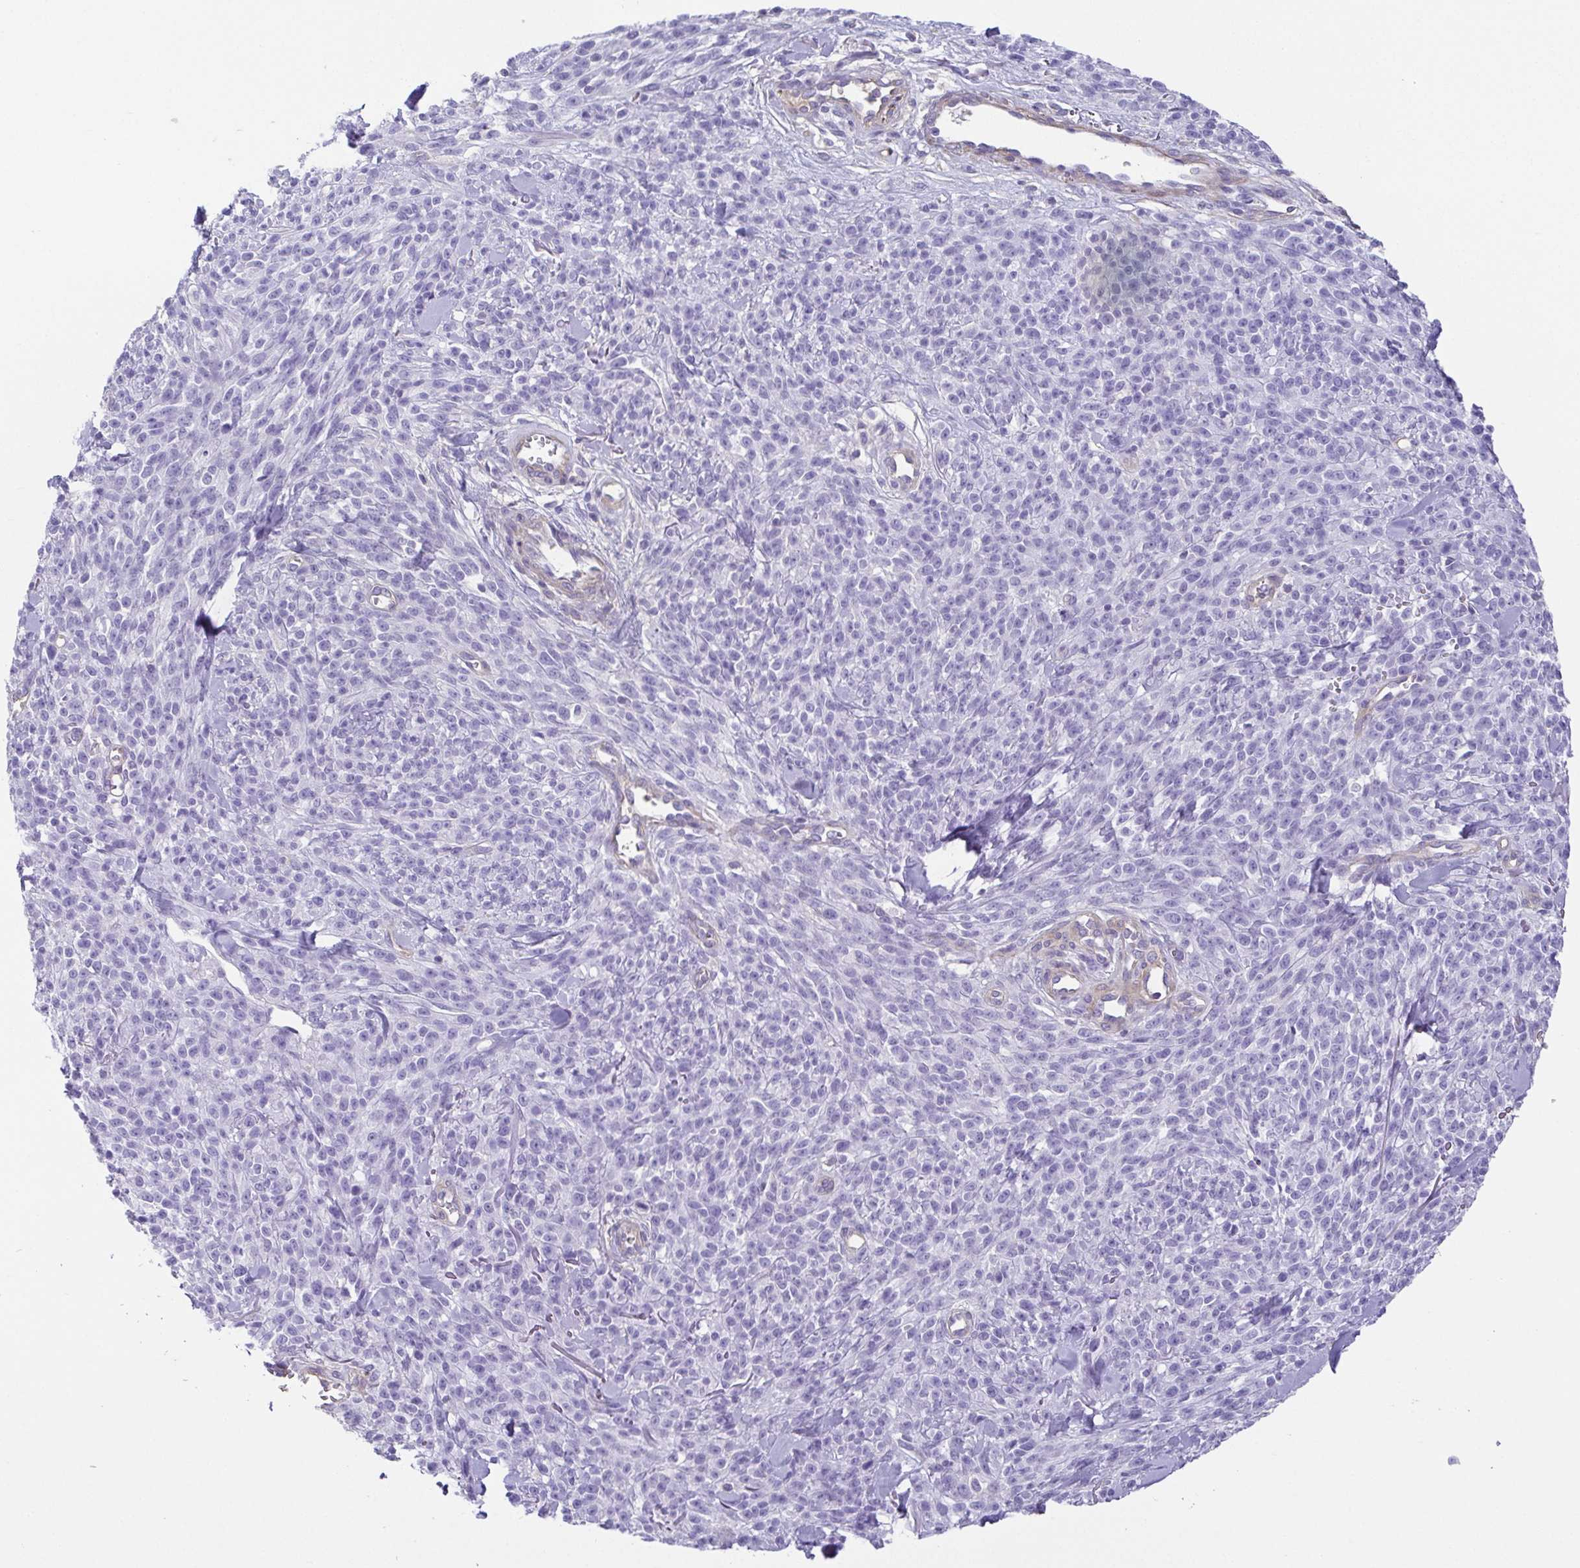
{"staining": {"intensity": "negative", "quantity": "none", "location": "none"}, "tissue": "melanoma", "cell_type": "Tumor cells", "image_type": "cancer", "snomed": [{"axis": "morphology", "description": "Malignant melanoma, NOS"}, {"axis": "topography", "description": "Skin"}, {"axis": "topography", "description": "Skin of trunk"}], "caption": "Protein analysis of melanoma reveals no significant staining in tumor cells. (DAB immunohistochemistry (IHC) visualized using brightfield microscopy, high magnification).", "gene": "MYL6", "patient": {"sex": "male", "age": 74}}